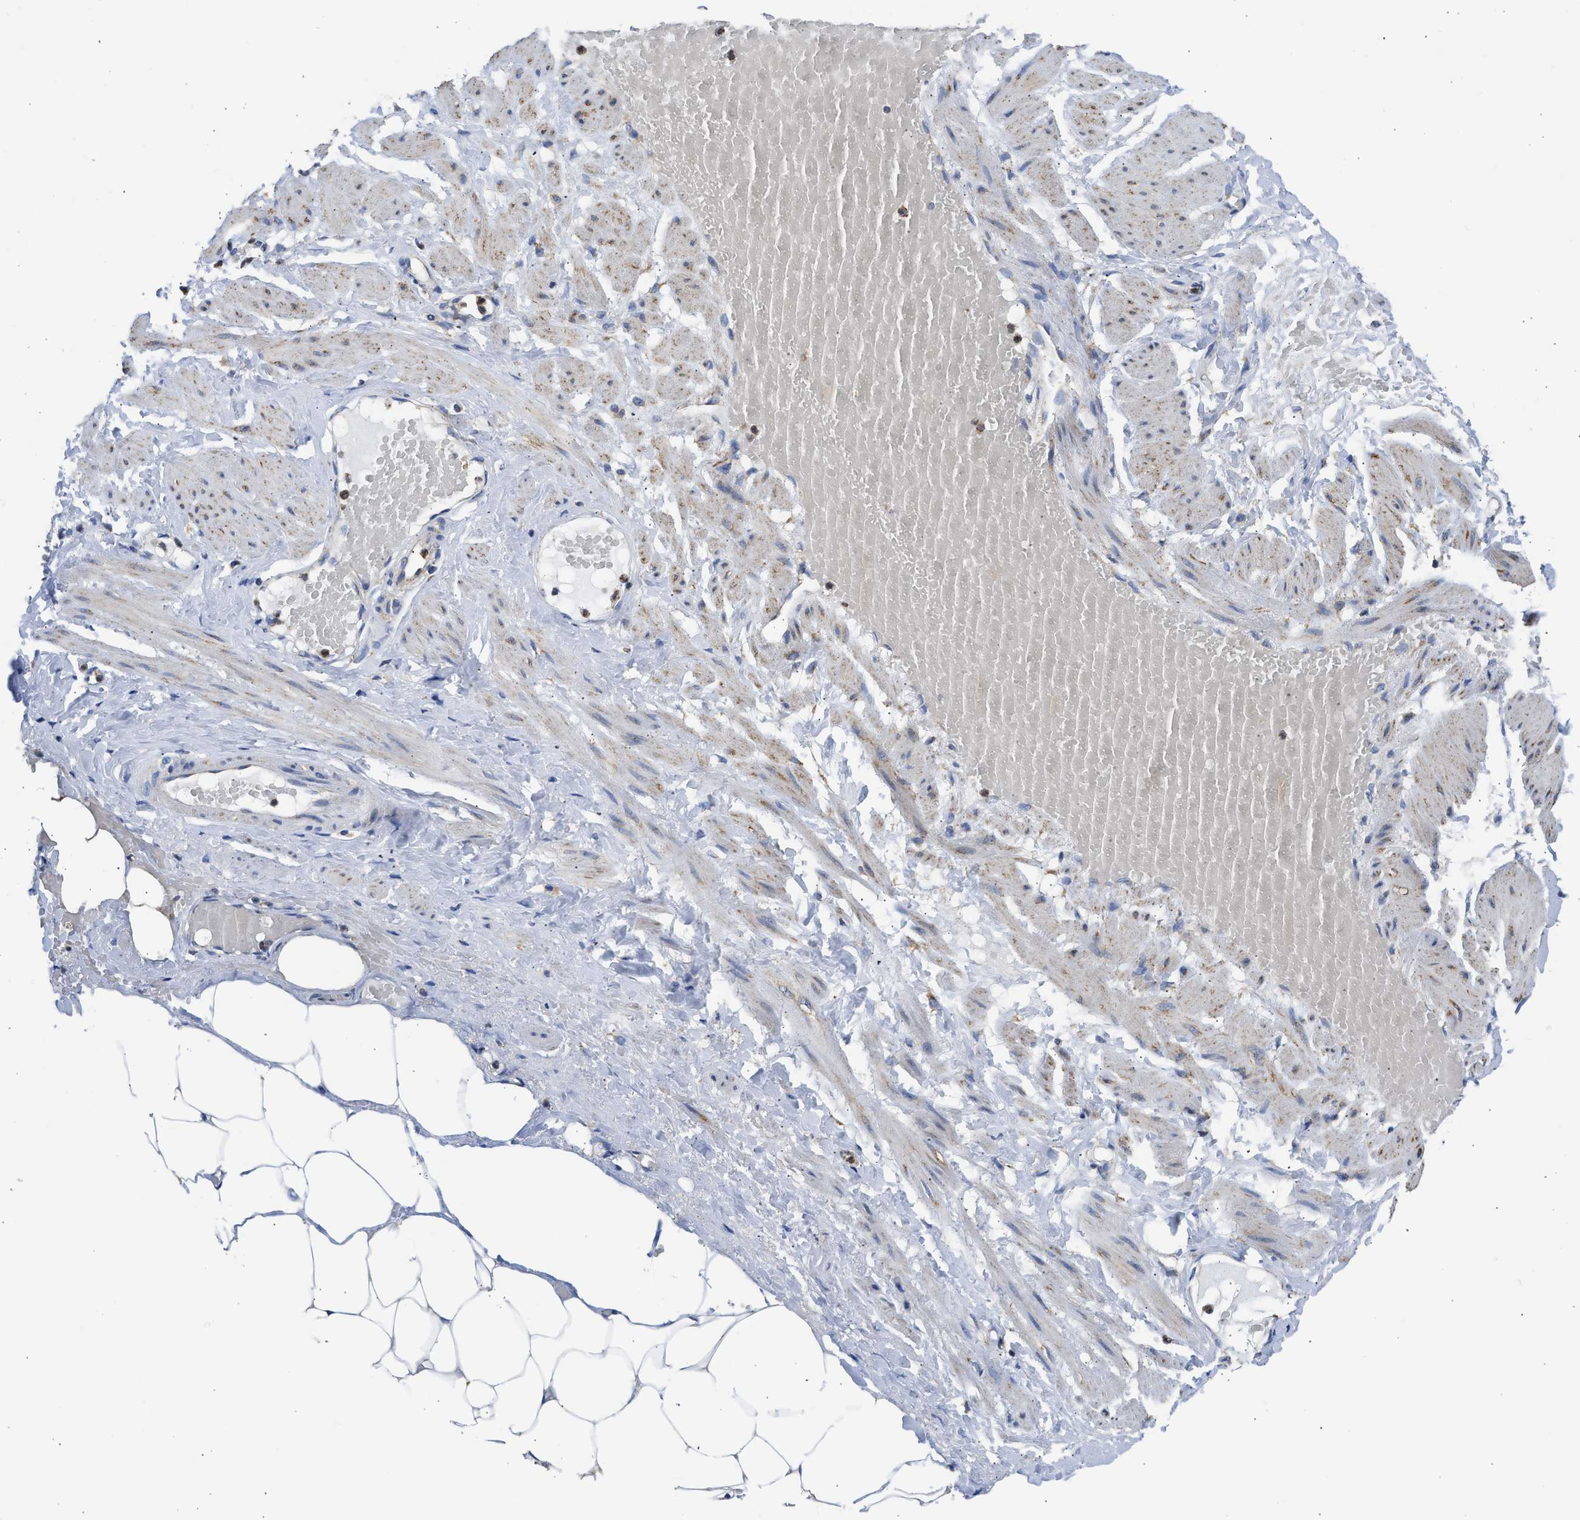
{"staining": {"intensity": "moderate", "quantity": "<25%", "location": "cytoplasmic/membranous"}, "tissue": "adipose tissue", "cell_type": "Adipocytes", "image_type": "normal", "snomed": [{"axis": "morphology", "description": "Normal tissue, NOS"}, {"axis": "topography", "description": "Soft tissue"}, {"axis": "topography", "description": "Vascular tissue"}], "caption": "Protein expression analysis of unremarkable adipose tissue exhibits moderate cytoplasmic/membranous positivity in about <25% of adipocytes.", "gene": "CYCS", "patient": {"sex": "female", "age": 35}}